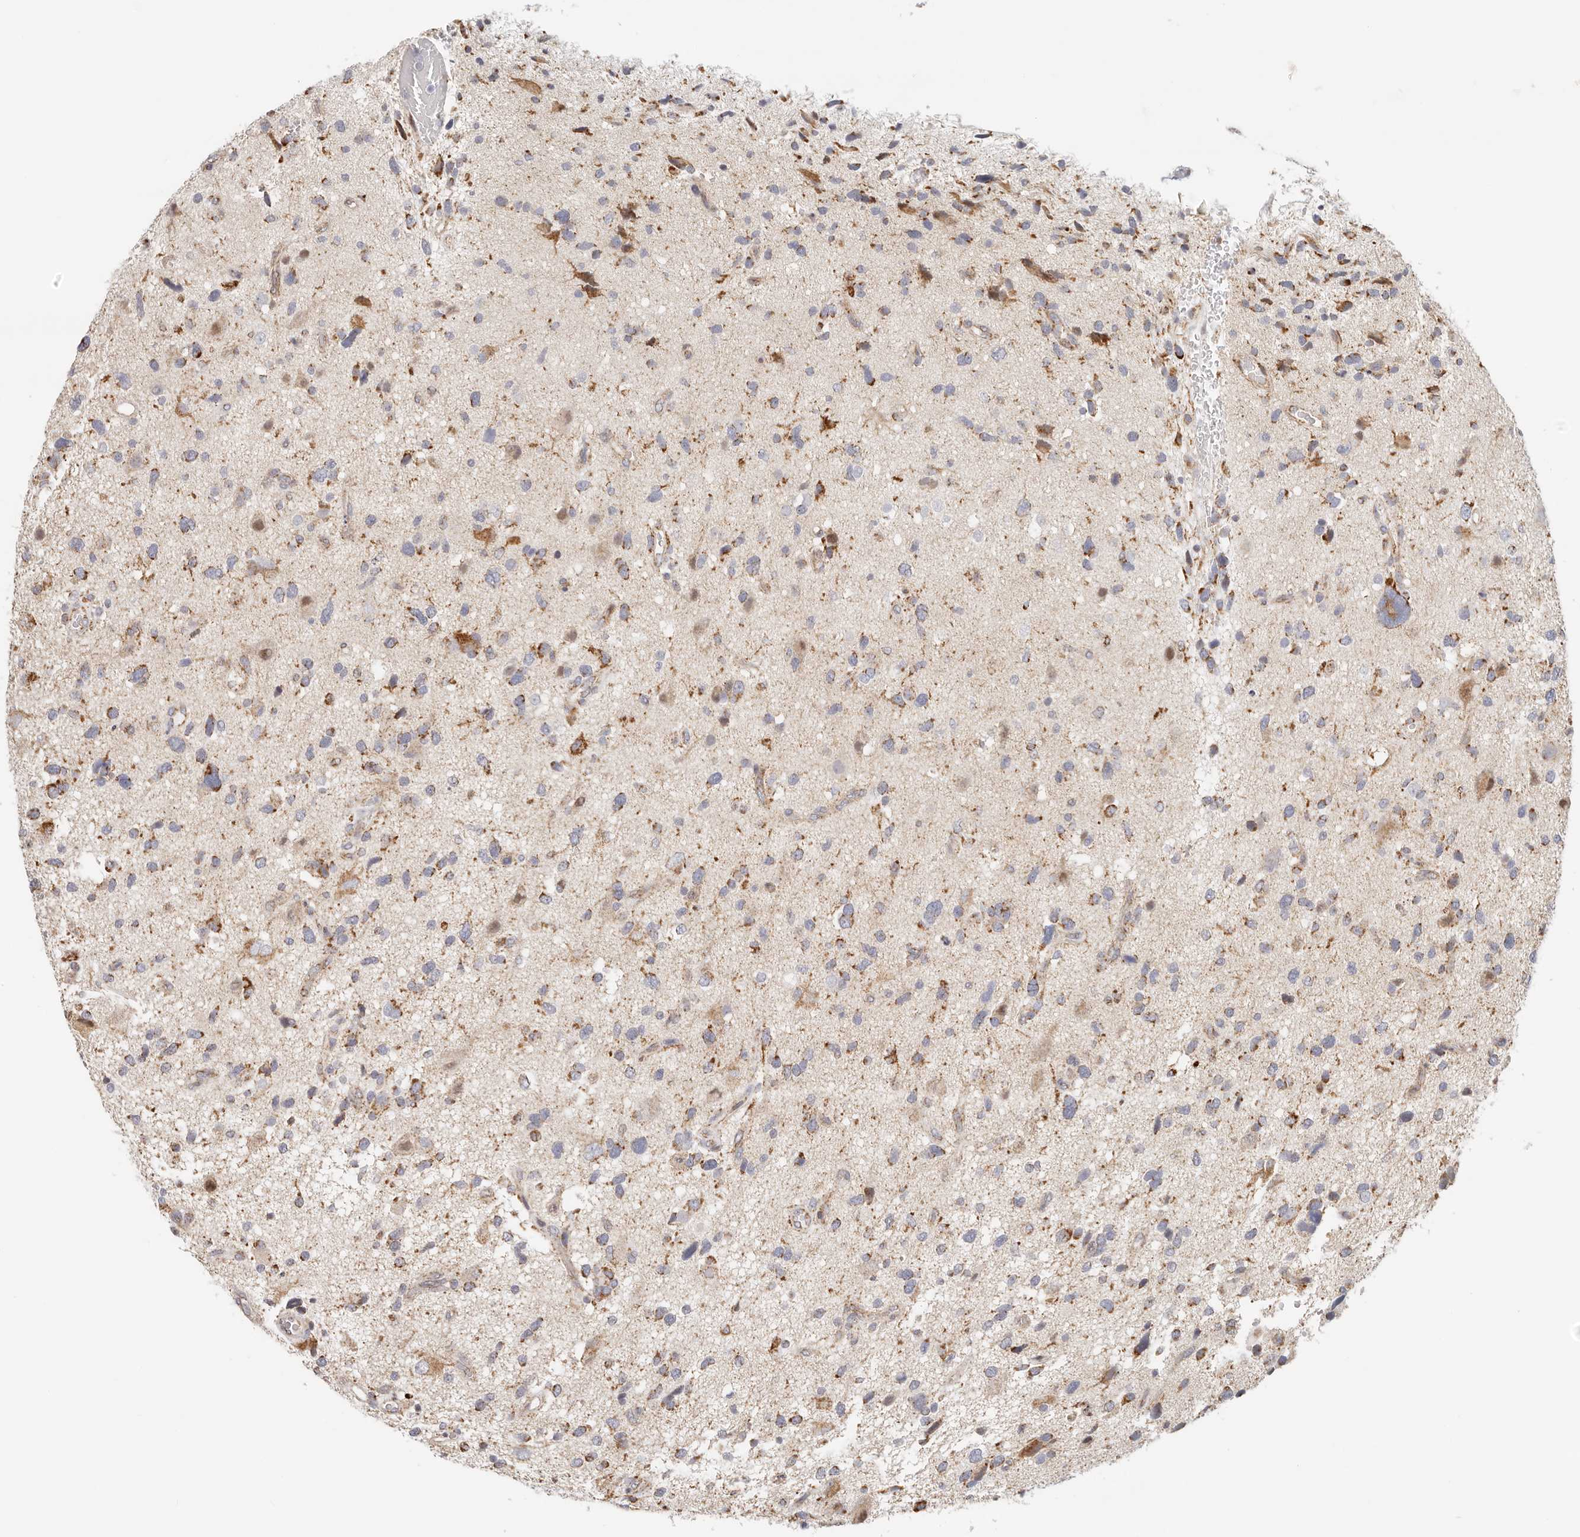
{"staining": {"intensity": "moderate", "quantity": "25%-75%", "location": "cytoplasmic/membranous"}, "tissue": "glioma", "cell_type": "Tumor cells", "image_type": "cancer", "snomed": [{"axis": "morphology", "description": "Glioma, malignant, High grade"}, {"axis": "topography", "description": "Brain"}], "caption": "Protein staining reveals moderate cytoplasmic/membranous expression in approximately 25%-75% of tumor cells in malignant glioma (high-grade).", "gene": "AFDN", "patient": {"sex": "male", "age": 33}}